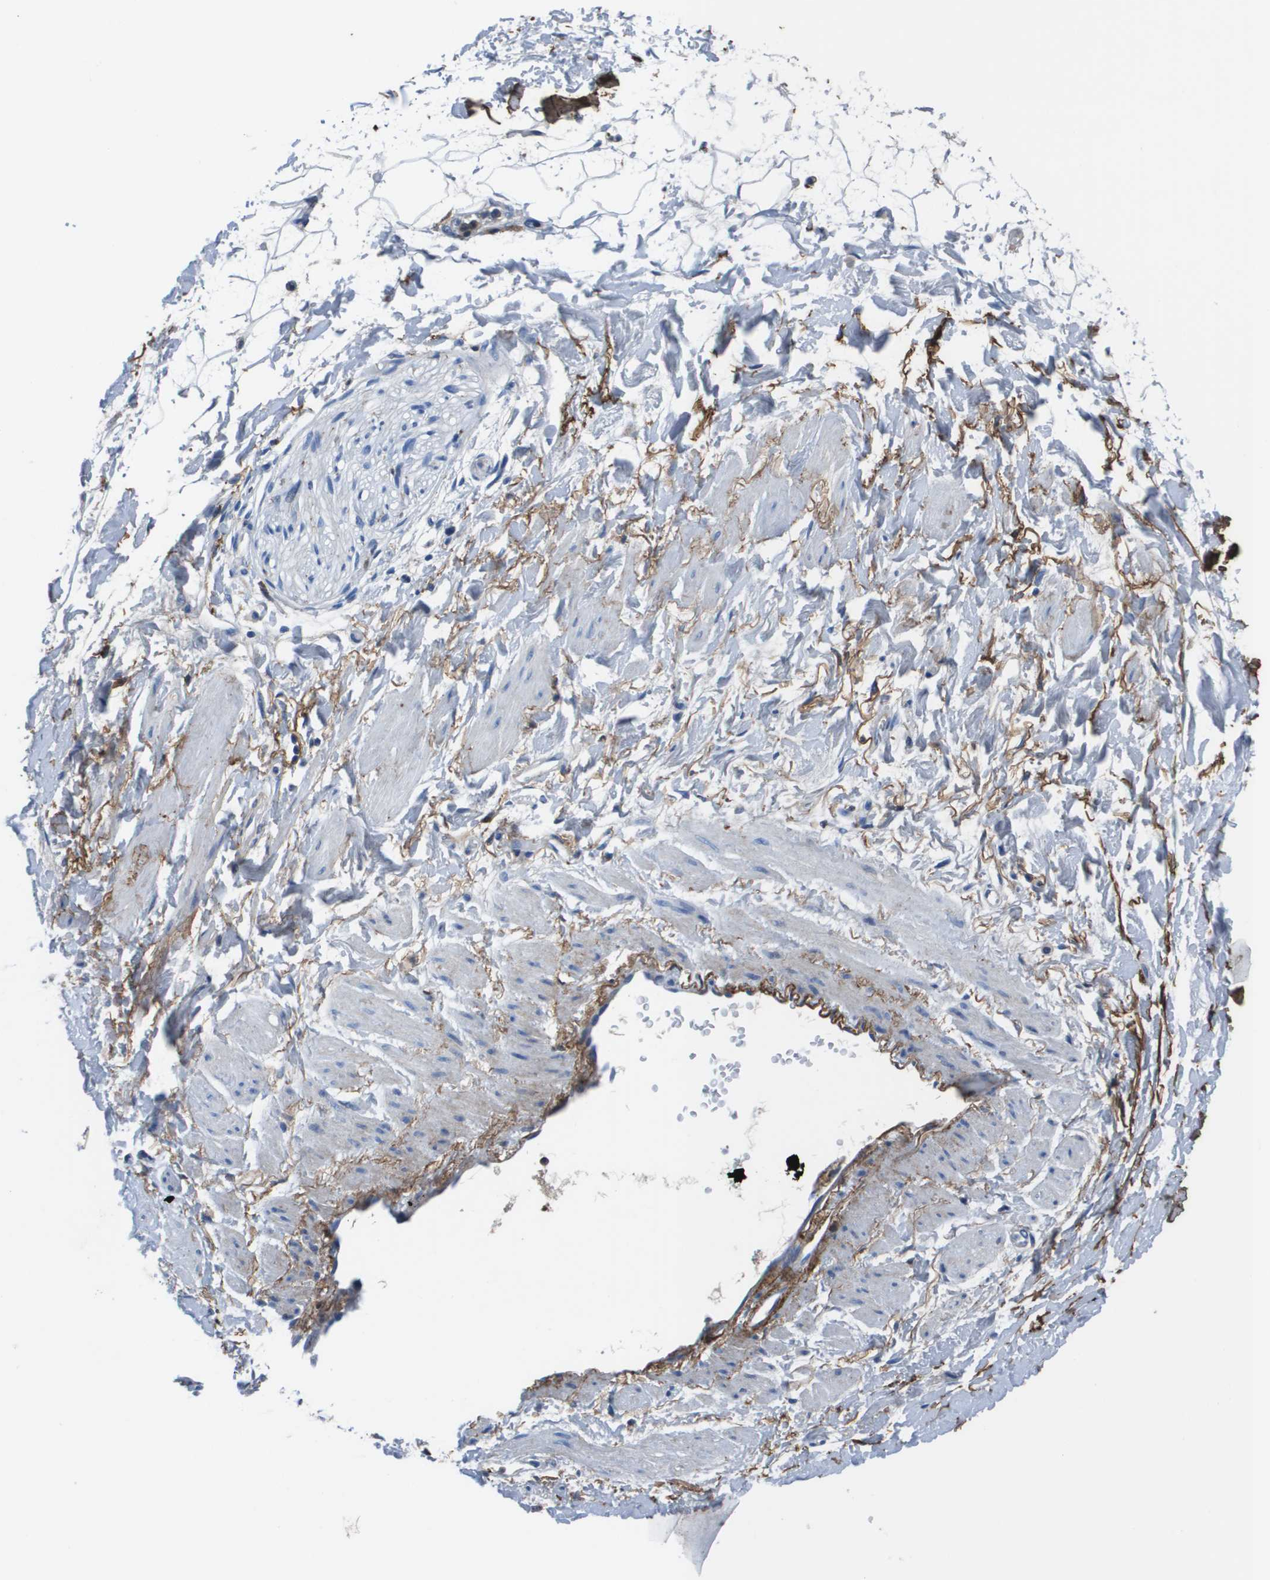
{"staining": {"intensity": "negative", "quantity": "none", "location": "none"}, "tissue": "adipose tissue", "cell_type": "Adipocytes", "image_type": "normal", "snomed": [{"axis": "morphology", "description": "Normal tissue, NOS"}, {"axis": "topography", "description": "Soft tissue"}], "caption": "Immunohistochemistry micrograph of benign adipose tissue: human adipose tissue stained with DAB exhibits no significant protein expression in adipocytes. (DAB immunohistochemistry, high magnification).", "gene": "VTN", "patient": {"sex": "male", "age": 72}}